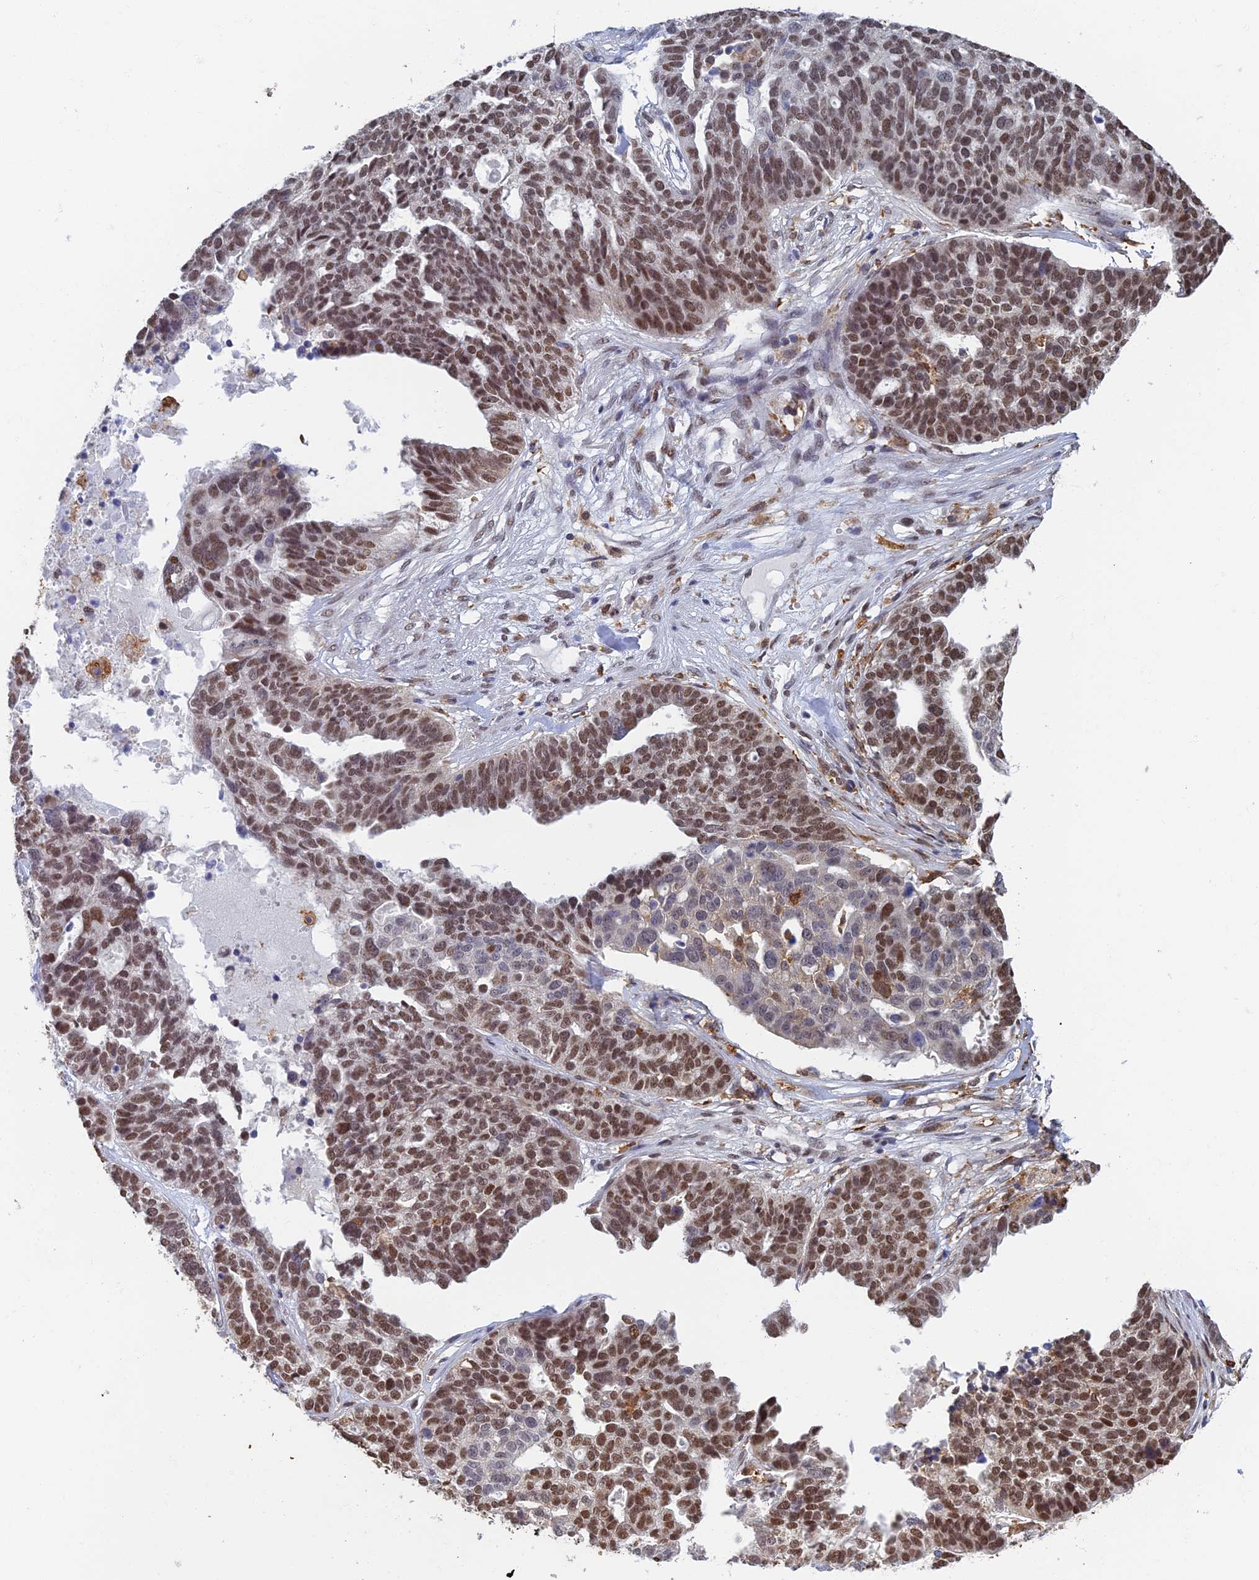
{"staining": {"intensity": "moderate", "quantity": ">75%", "location": "nuclear"}, "tissue": "ovarian cancer", "cell_type": "Tumor cells", "image_type": "cancer", "snomed": [{"axis": "morphology", "description": "Cystadenocarcinoma, serous, NOS"}, {"axis": "topography", "description": "Ovary"}], "caption": "This micrograph displays immunohistochemistry staining of ovarian cancer, with medium moderate nuclear staining in approximately >75% of tumor cells.", "gene": "GPATCH1", "patient": {"sex": "female", "age": 59}}